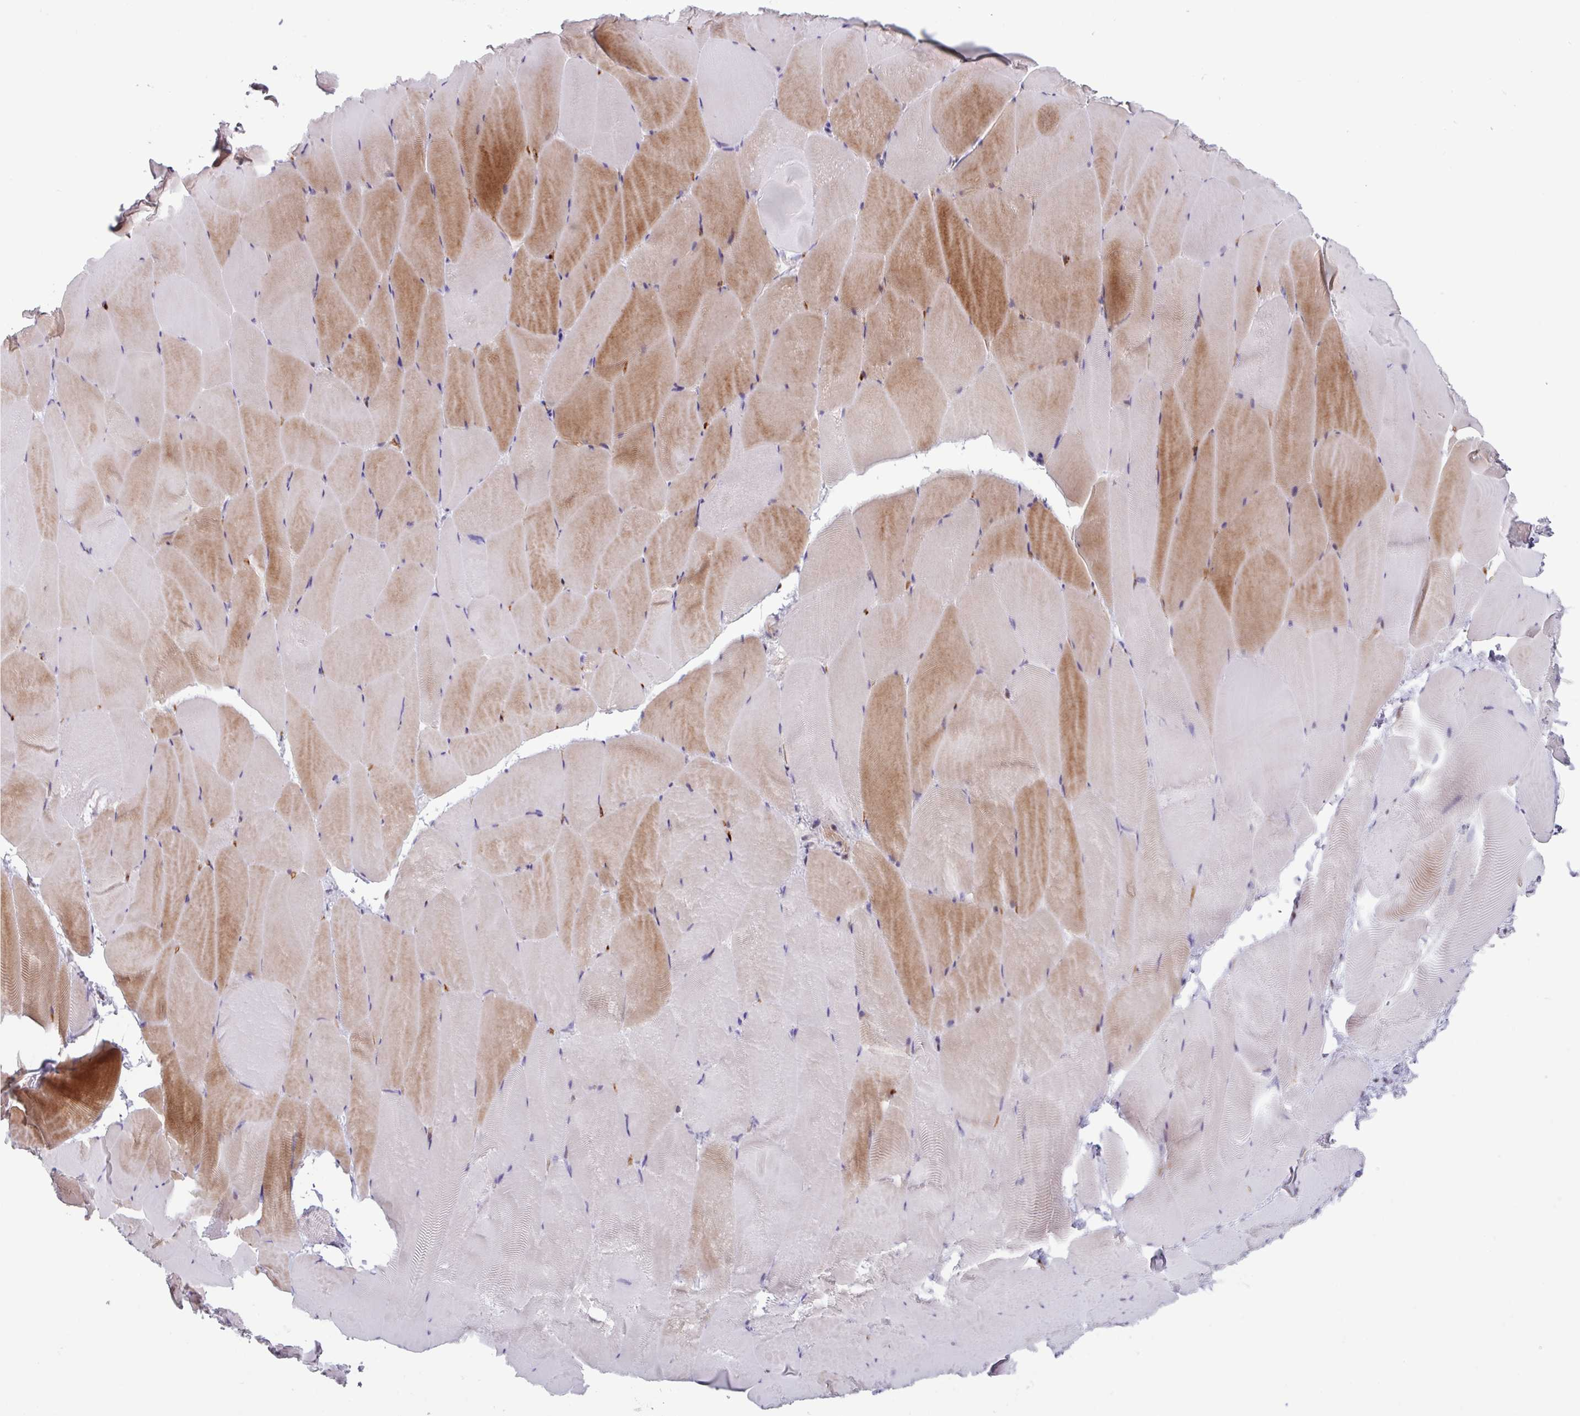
{"staining": {"intensity": "moderate", "quantity": "25%-75%", "location": "cytoplasmic/membranous"}, "tissue": "skeletal muscle", "cell_type": "Myocytes", "image_type": "normal", "snomed": [{"axis": "morphology", "description": "Normal tissue, NOS"}, {"axis": "topography", "description": "Skeletal muscle"}], "caption": "Human skeletal muscle stained for a protein (brown) exhibits moderate cytoplasmic/membranous positive staining in about 25%-75% of myocytes.", "gene": "ZNF575", "patient": {"sex": "female", "age": 64}}